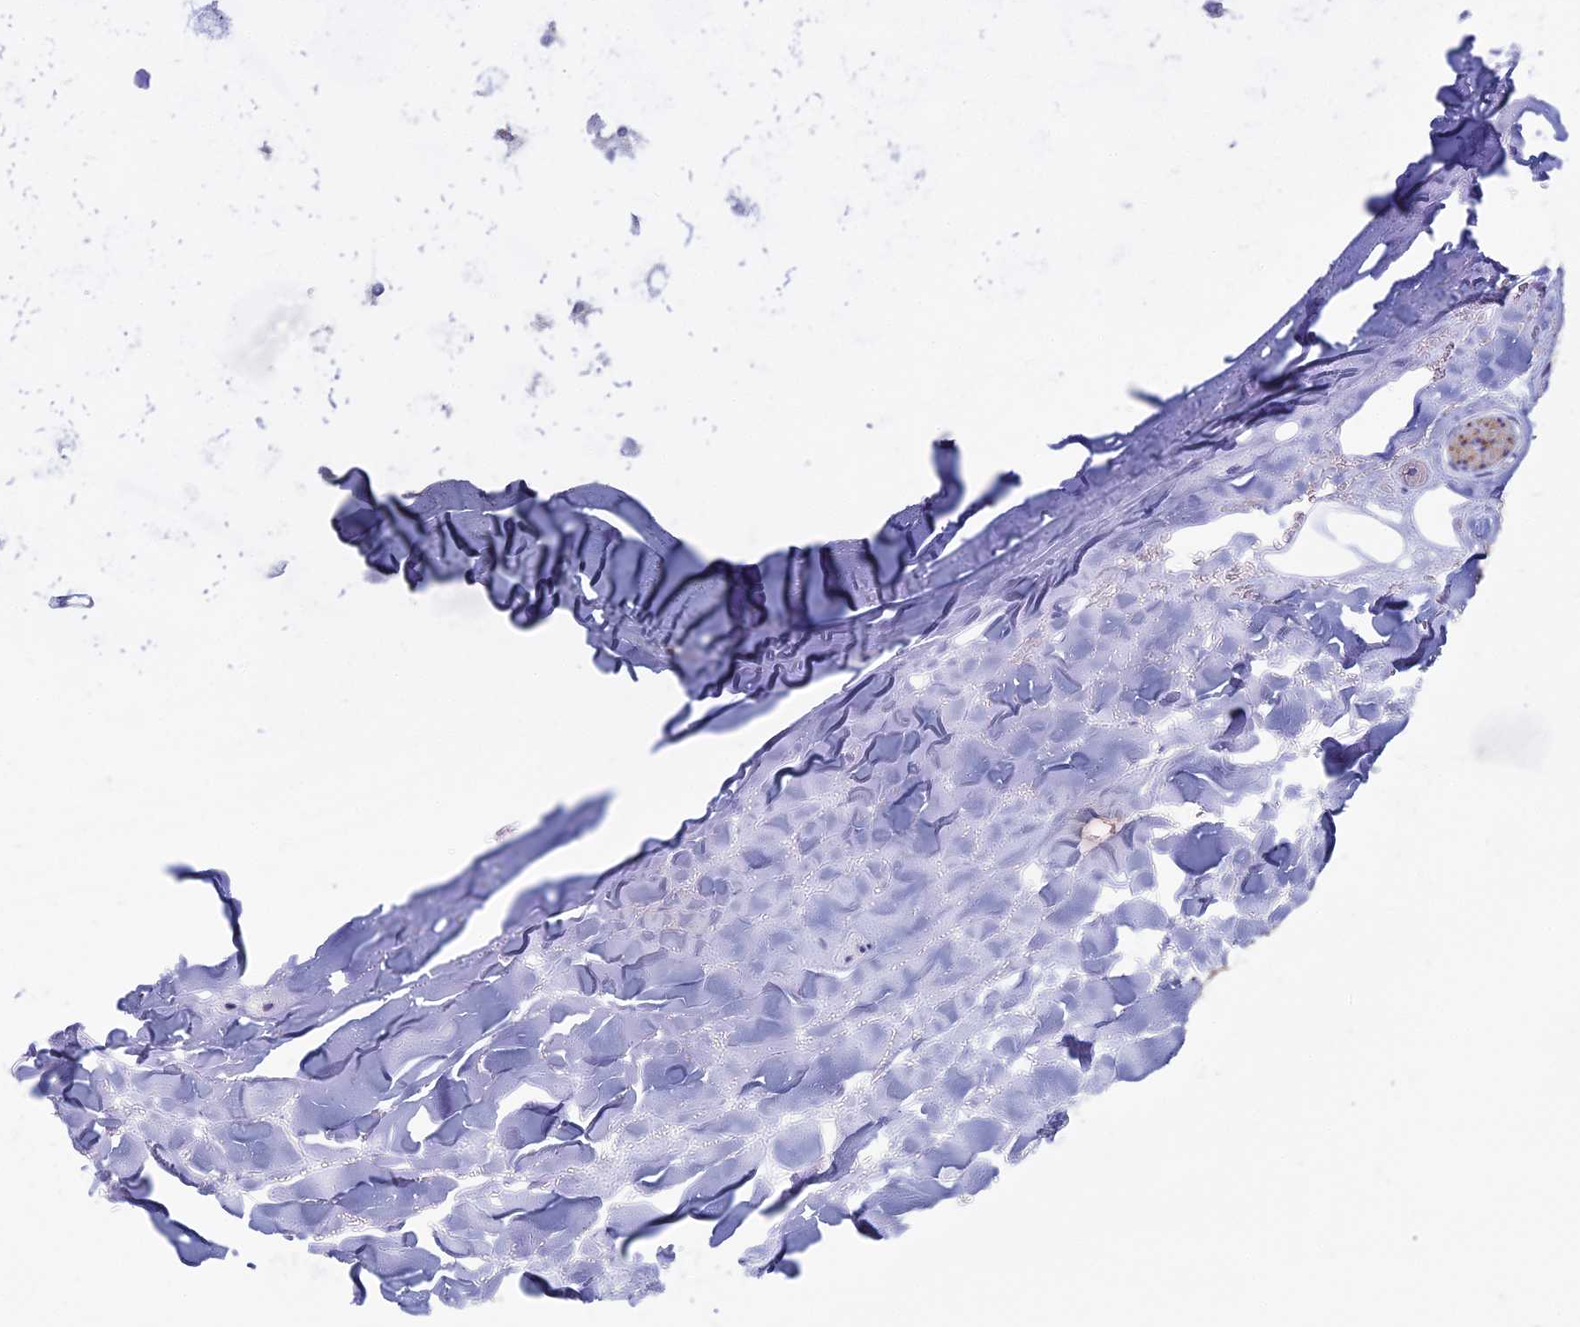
{"staining": {"intensity": "negative", "quantity": "none", "location": "none"}, "tissue": "adipose tissue", "cell_type": "Adipocytes", "image_type": "normal", "snomed": [{"axis": "morphology", "description": "Normal tissue, NOS"}, {"axis": "topography", "description": "Cartilage tissue"}], "caption": "Image shows no significant protein staining in adipocytes of normal adipose tissue.", "gene": "MAP6", "patient": {"sex": "male", "age": 66}}